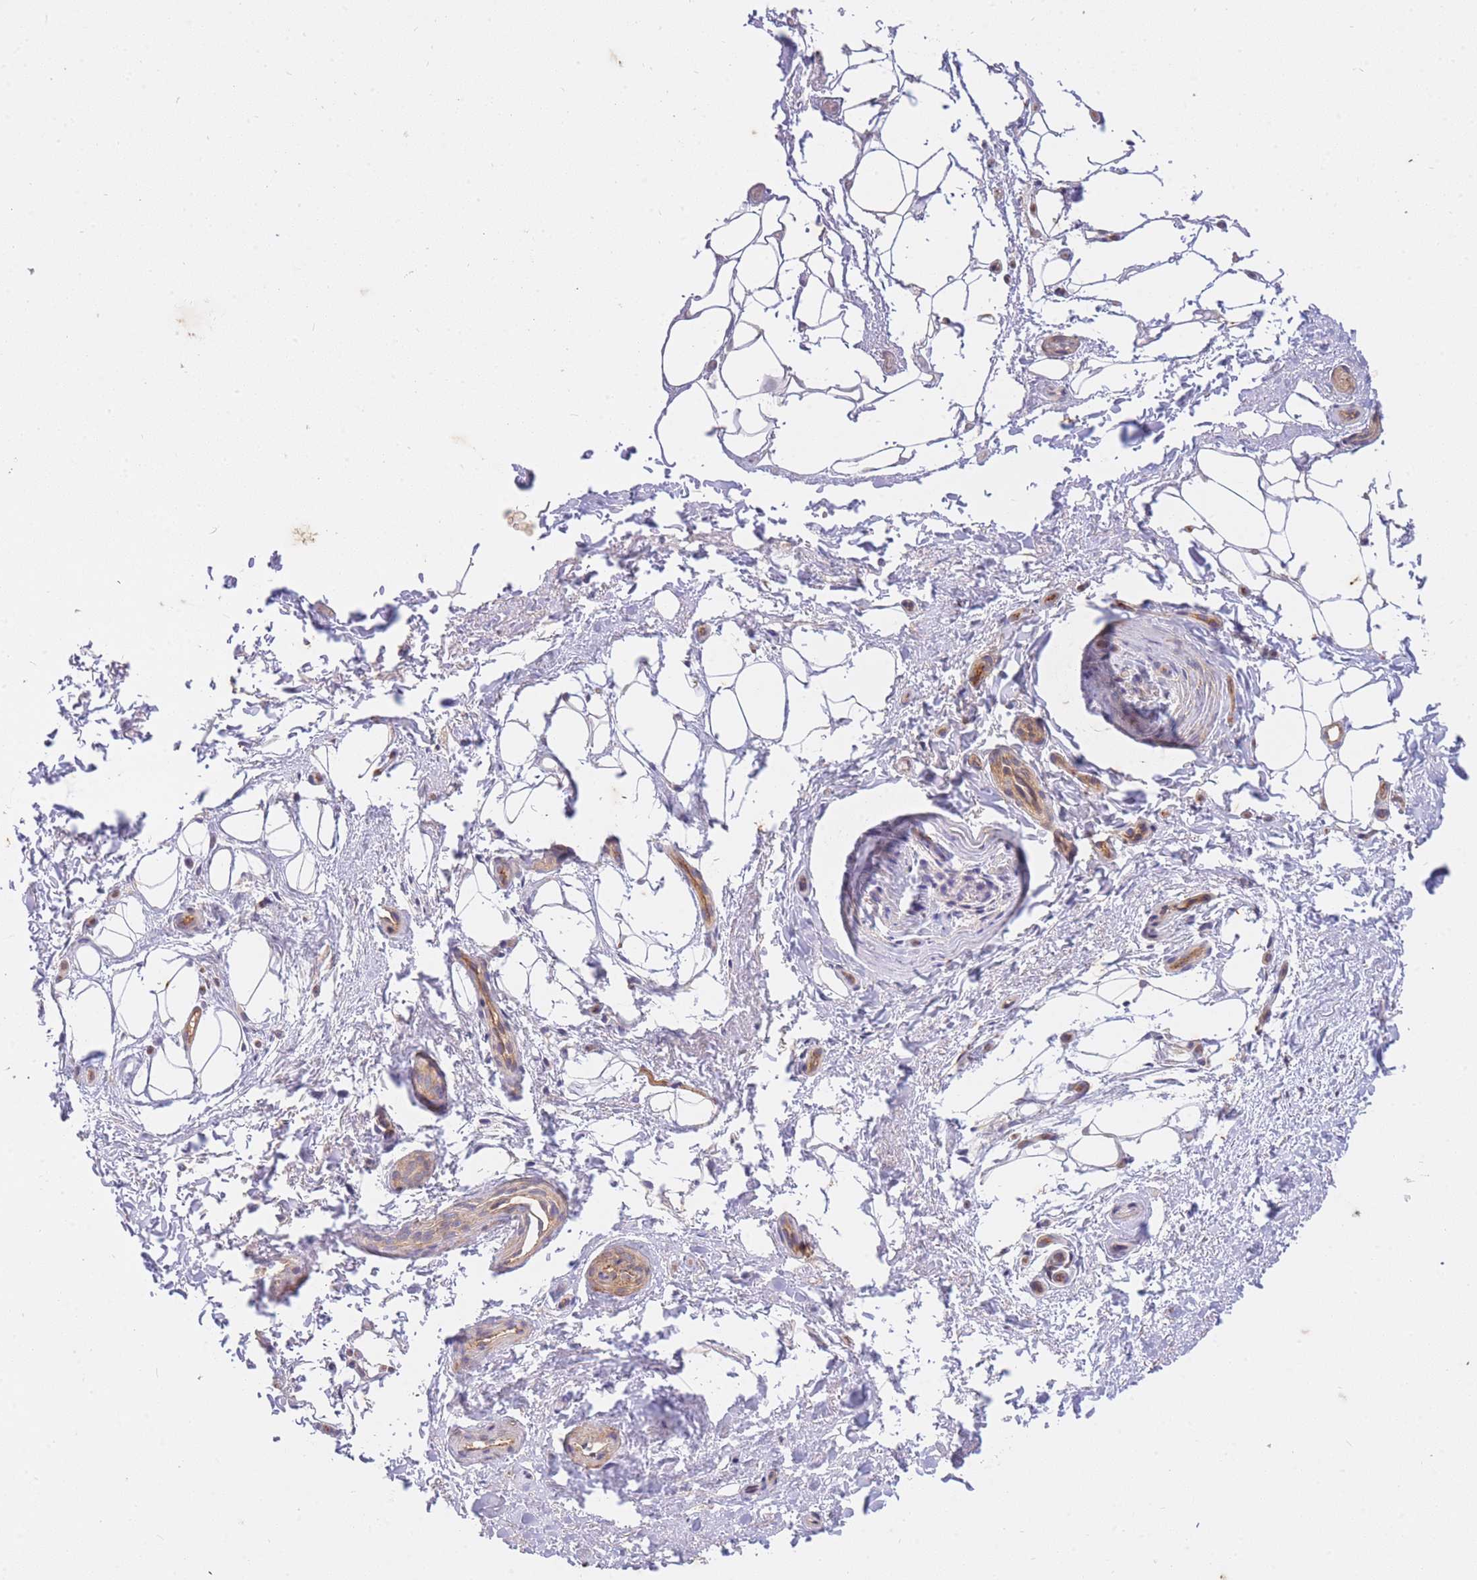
{"staining": {"intensity": "negative", "quantity": "none", "location": "none"}, "tissue": "adipose tissue", "cell_type": "Adipocytes", "image_type": "normal", "snomed": [{"axis": "morphology", "description": "Normal tissue, NOS"}, {"axis": "topography", "description": "Peripheral nerve tissue"}], "caption": "The photomicrograph demonstrates no significant expression in adipocytes of adipose tissue.", "gene": "ST8SIA4", "patient": {"sex": "female", "age": 61}}